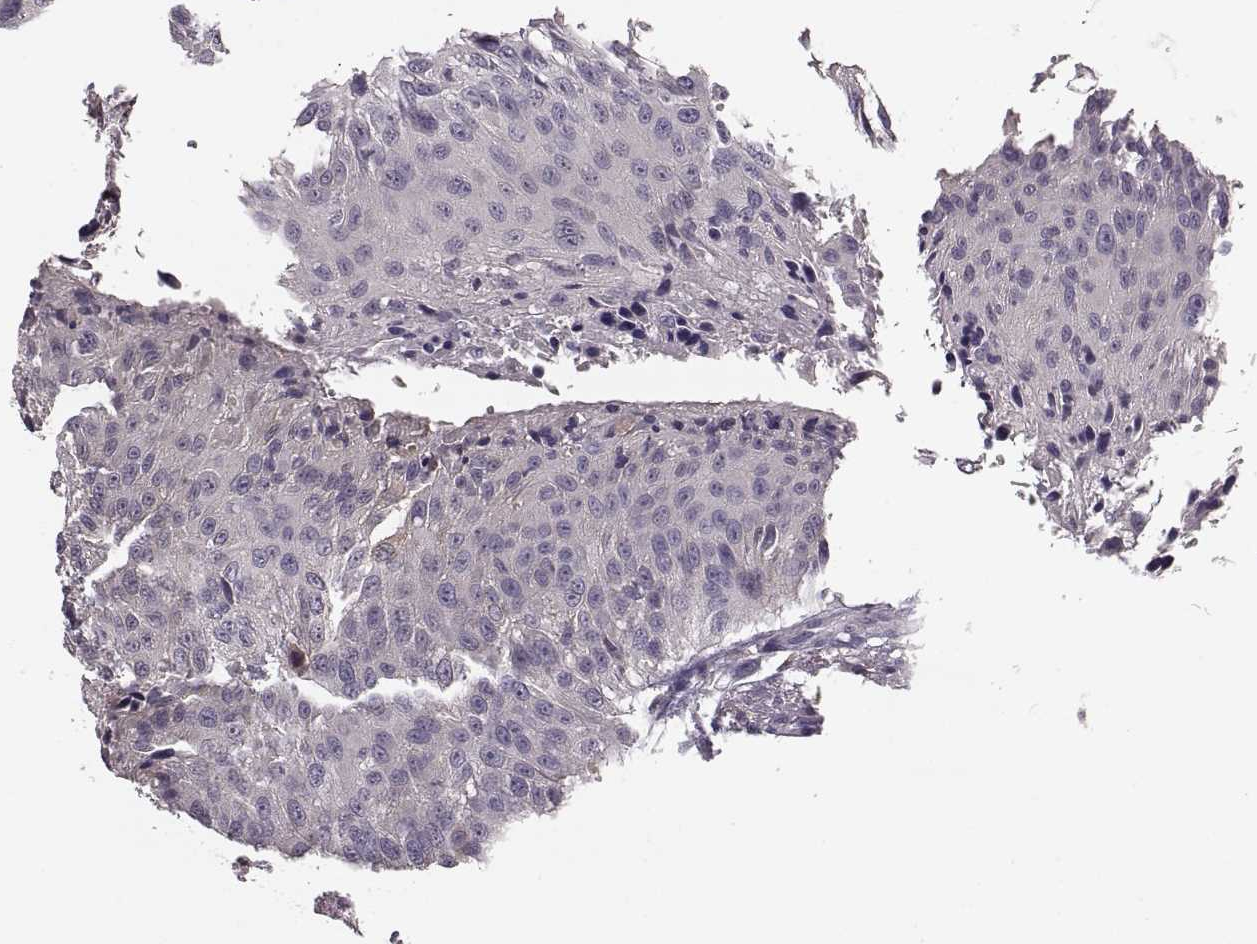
{"staining": {"intensity": "negative", "quantity": "none", "location": "none"}, "tissue": "urothelial cancer", "cell_type": "Tumor cells", "image_type": "cancer", "snomed": [{"axis": "morphology", "description": "Urothelial carcinoma, NOS"}, {"axis": "topography", "description": "Urinary bladder"}], "caption": "A micrograph of transitional cell carcinoma stained for a protein demonstrates no brown staining in tumor cells. (Brightfield microscopy of DAB (3,3'-diaminobenzidine) IHC at high magnification).", "gene": "GHR", "patient": {"sex": "male", "age": 55}}